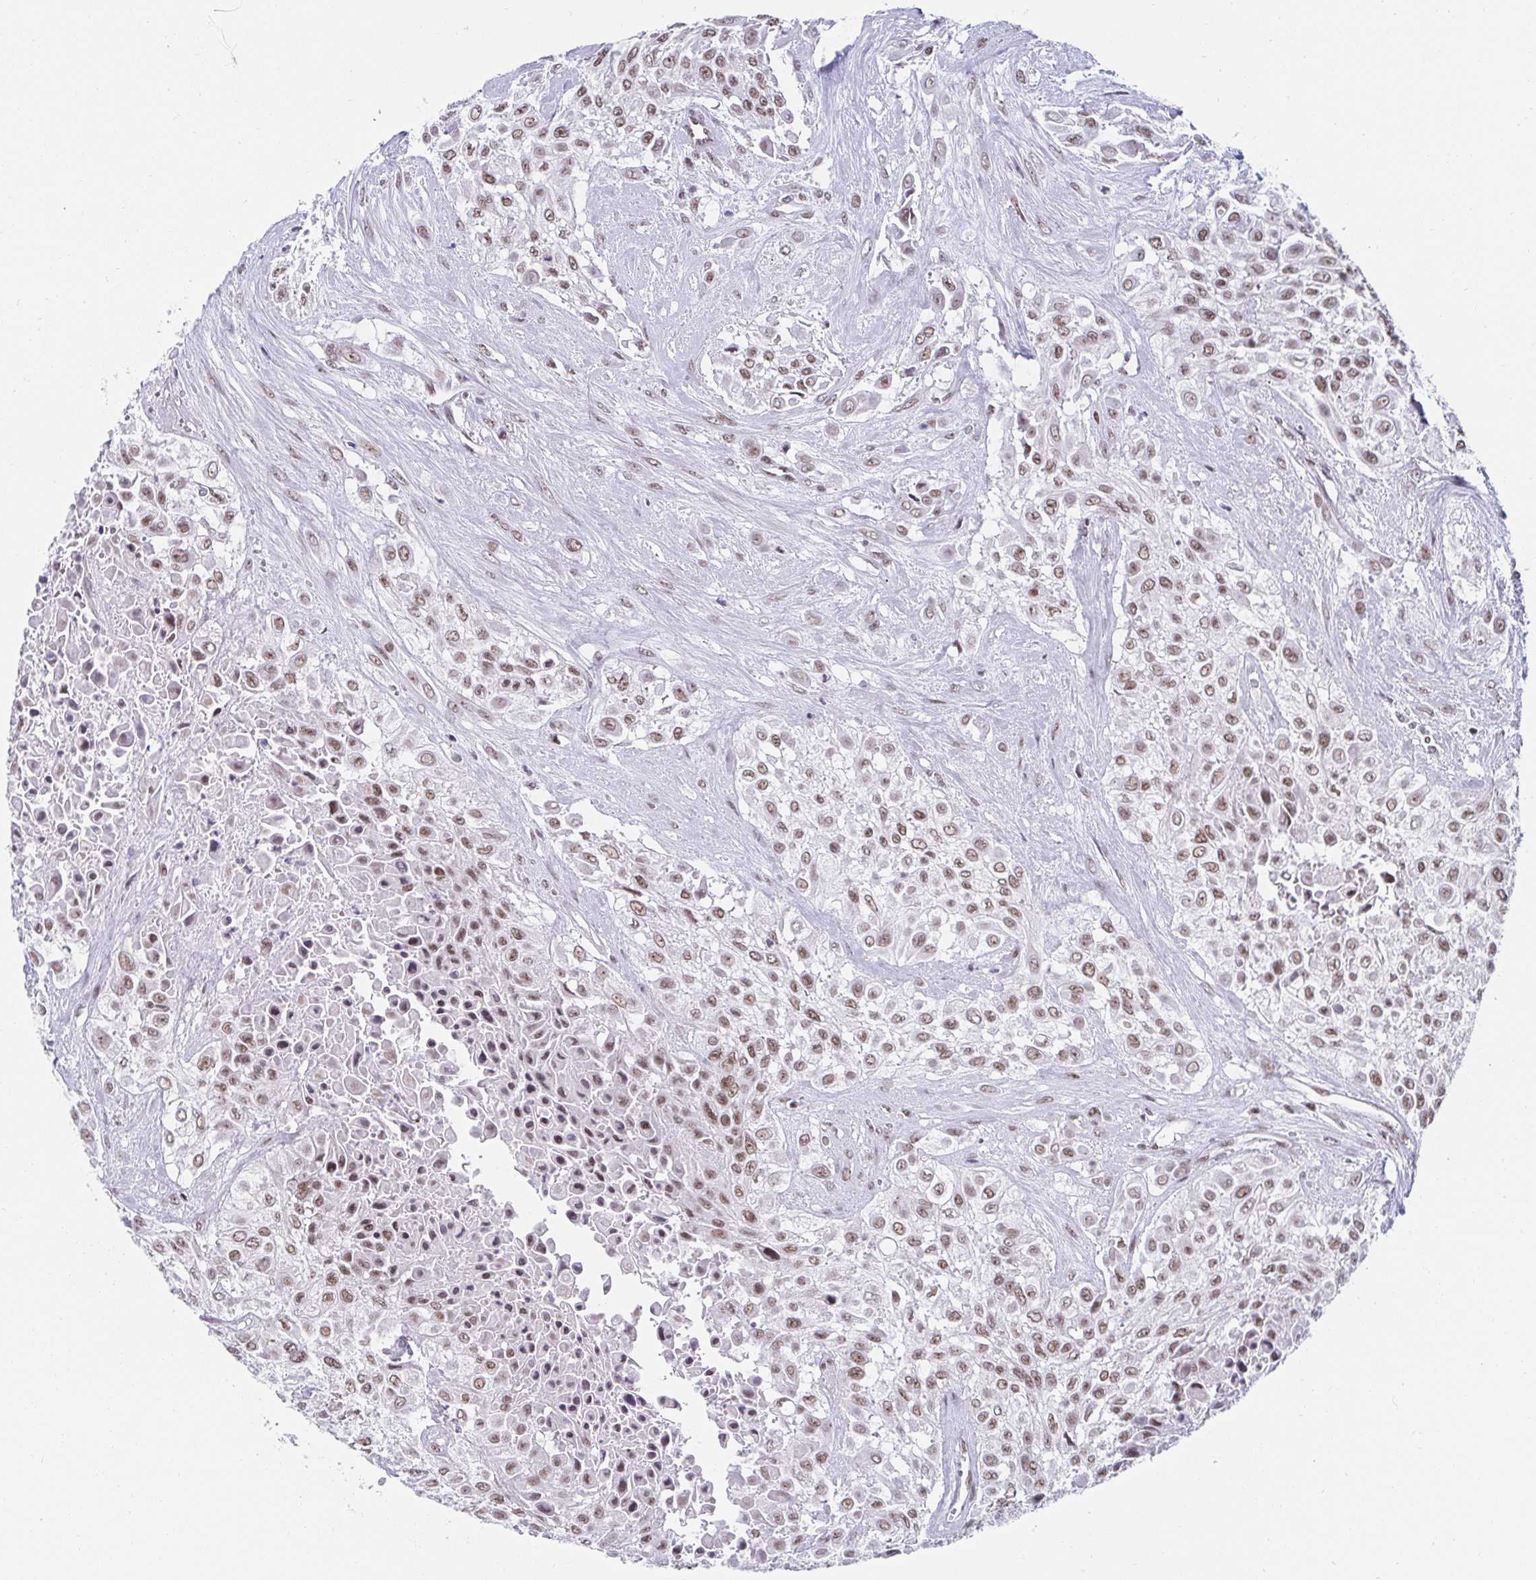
{"staining": {"intensity": "moderate", "quantity": ">75%", "location": "nuclear"}, "tissue": "urothelial cancer", "cell_type": "Tumor cells", "image_type": "cancer", "snomed": [{"axis": "morphology", "description": "Urothelial carcinoma, High grade"}, {"axis": "topography", "description": "Urinary bladder"}], "caption": "Immunohistochemical staining of human urothelial cancer demonstrates moderate nuclear protein expression in approximately >75% of tumor cells. The protein of interest is stained brown, and the nuclei are stained in blue (DAB (3,3'-diaminobenzidine) IHC with brightfield microscopy, high magnification).", "gene": "SLC7A10", "patient": {"sex": "male", "age": 57}}